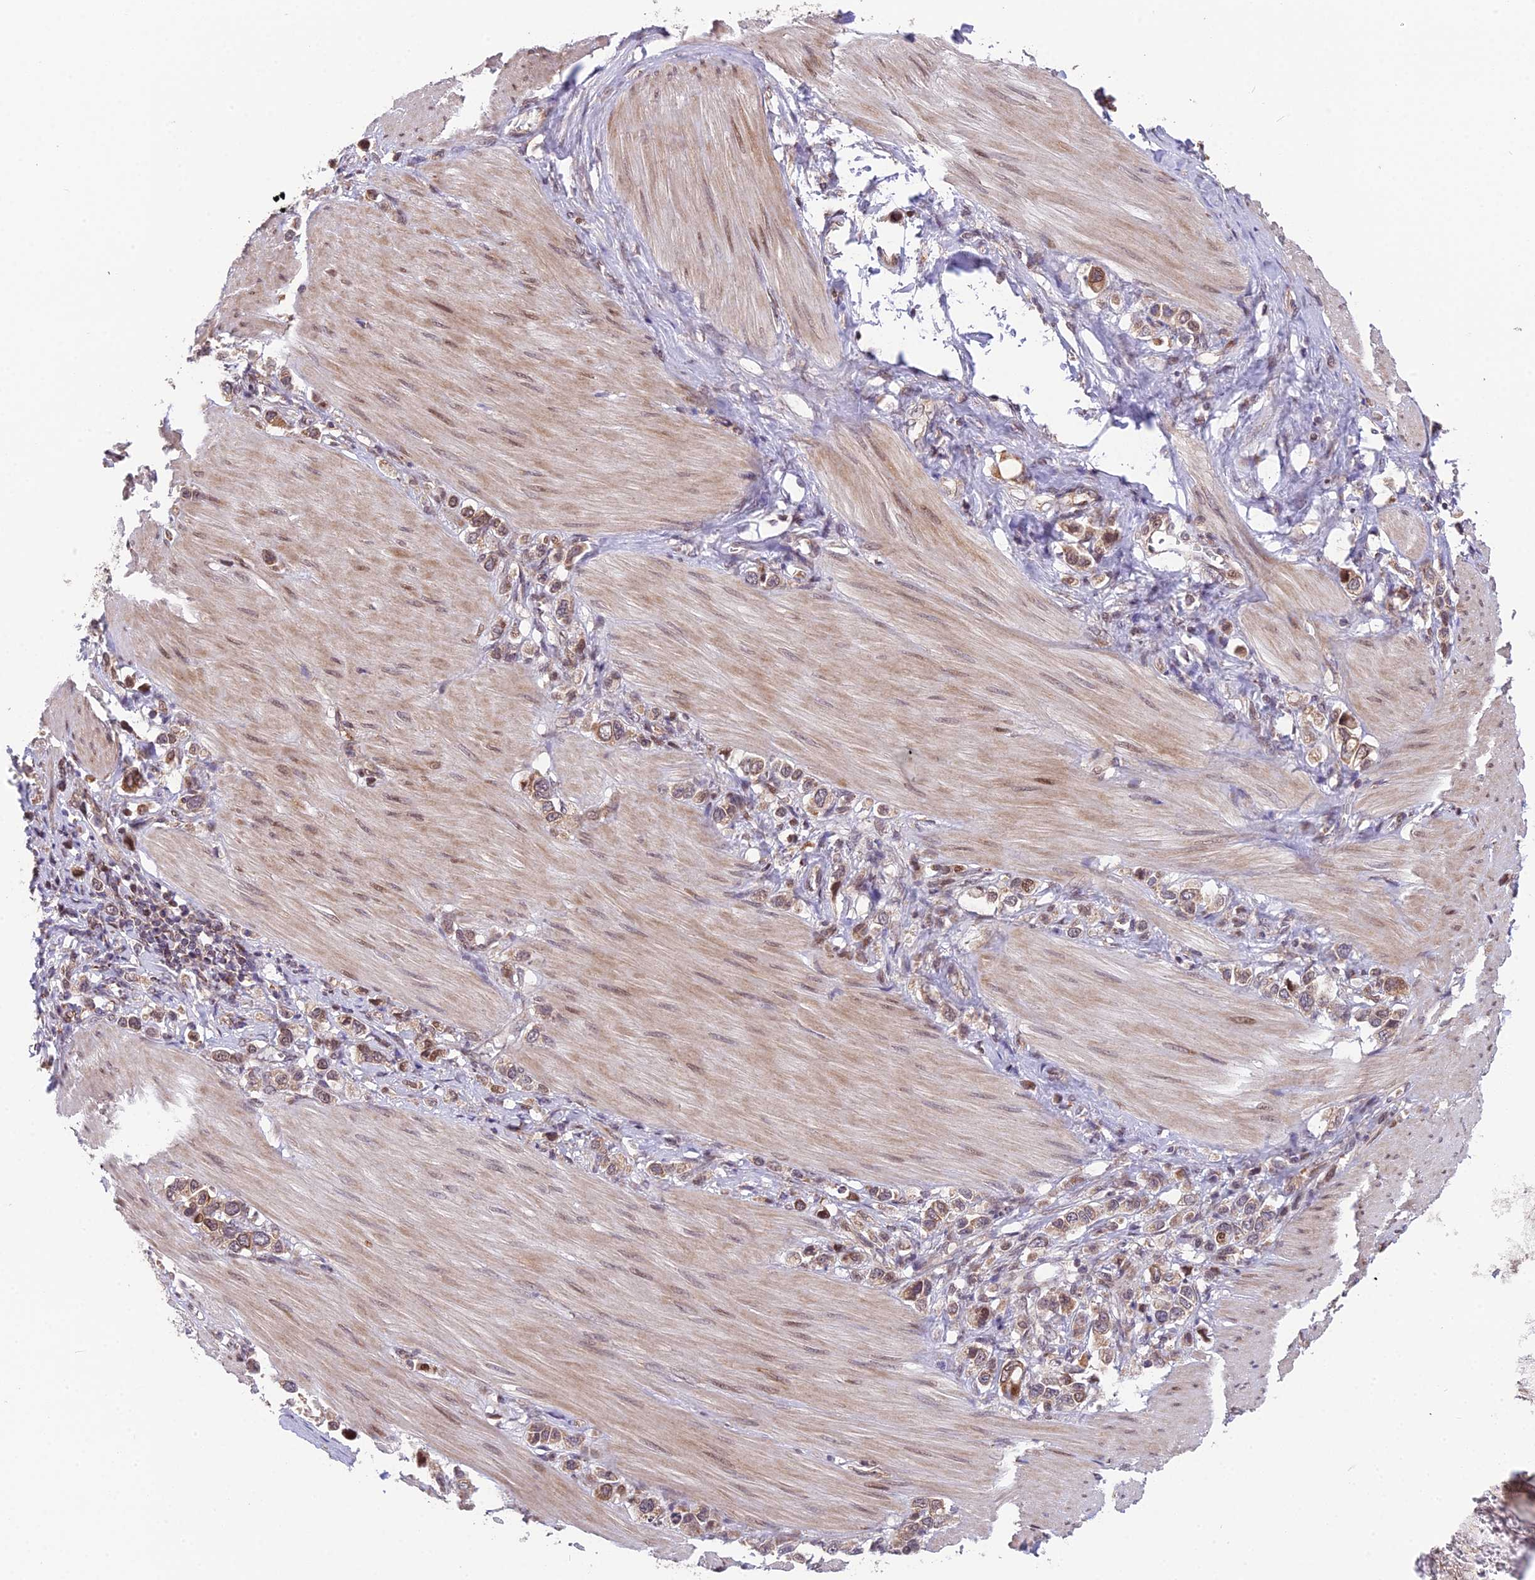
{"staining": {"intensity": "moderate", "quantity": ">75%", "location": "cytoplasmic/membranous,nuclear"}, "tissue": "stomach cancer", "cell_type": "Tumor cells", "image_type": "cancer", "snomed": [{"axis": "morphology", "description": "Adenocarcinoma, NOS"}, {"axis": "topography", "description": "Stomach"}], "caption": "IHC image of adenocarcinoma (stomach) stained for a protein (brown), which exhibits medium levels of moderate cytoplasmic/membranous and nuclear staining in approximately >75% of tumor cells.", "gene": "CYP2R1", "patient": {"sex": "female", "age": 65}}